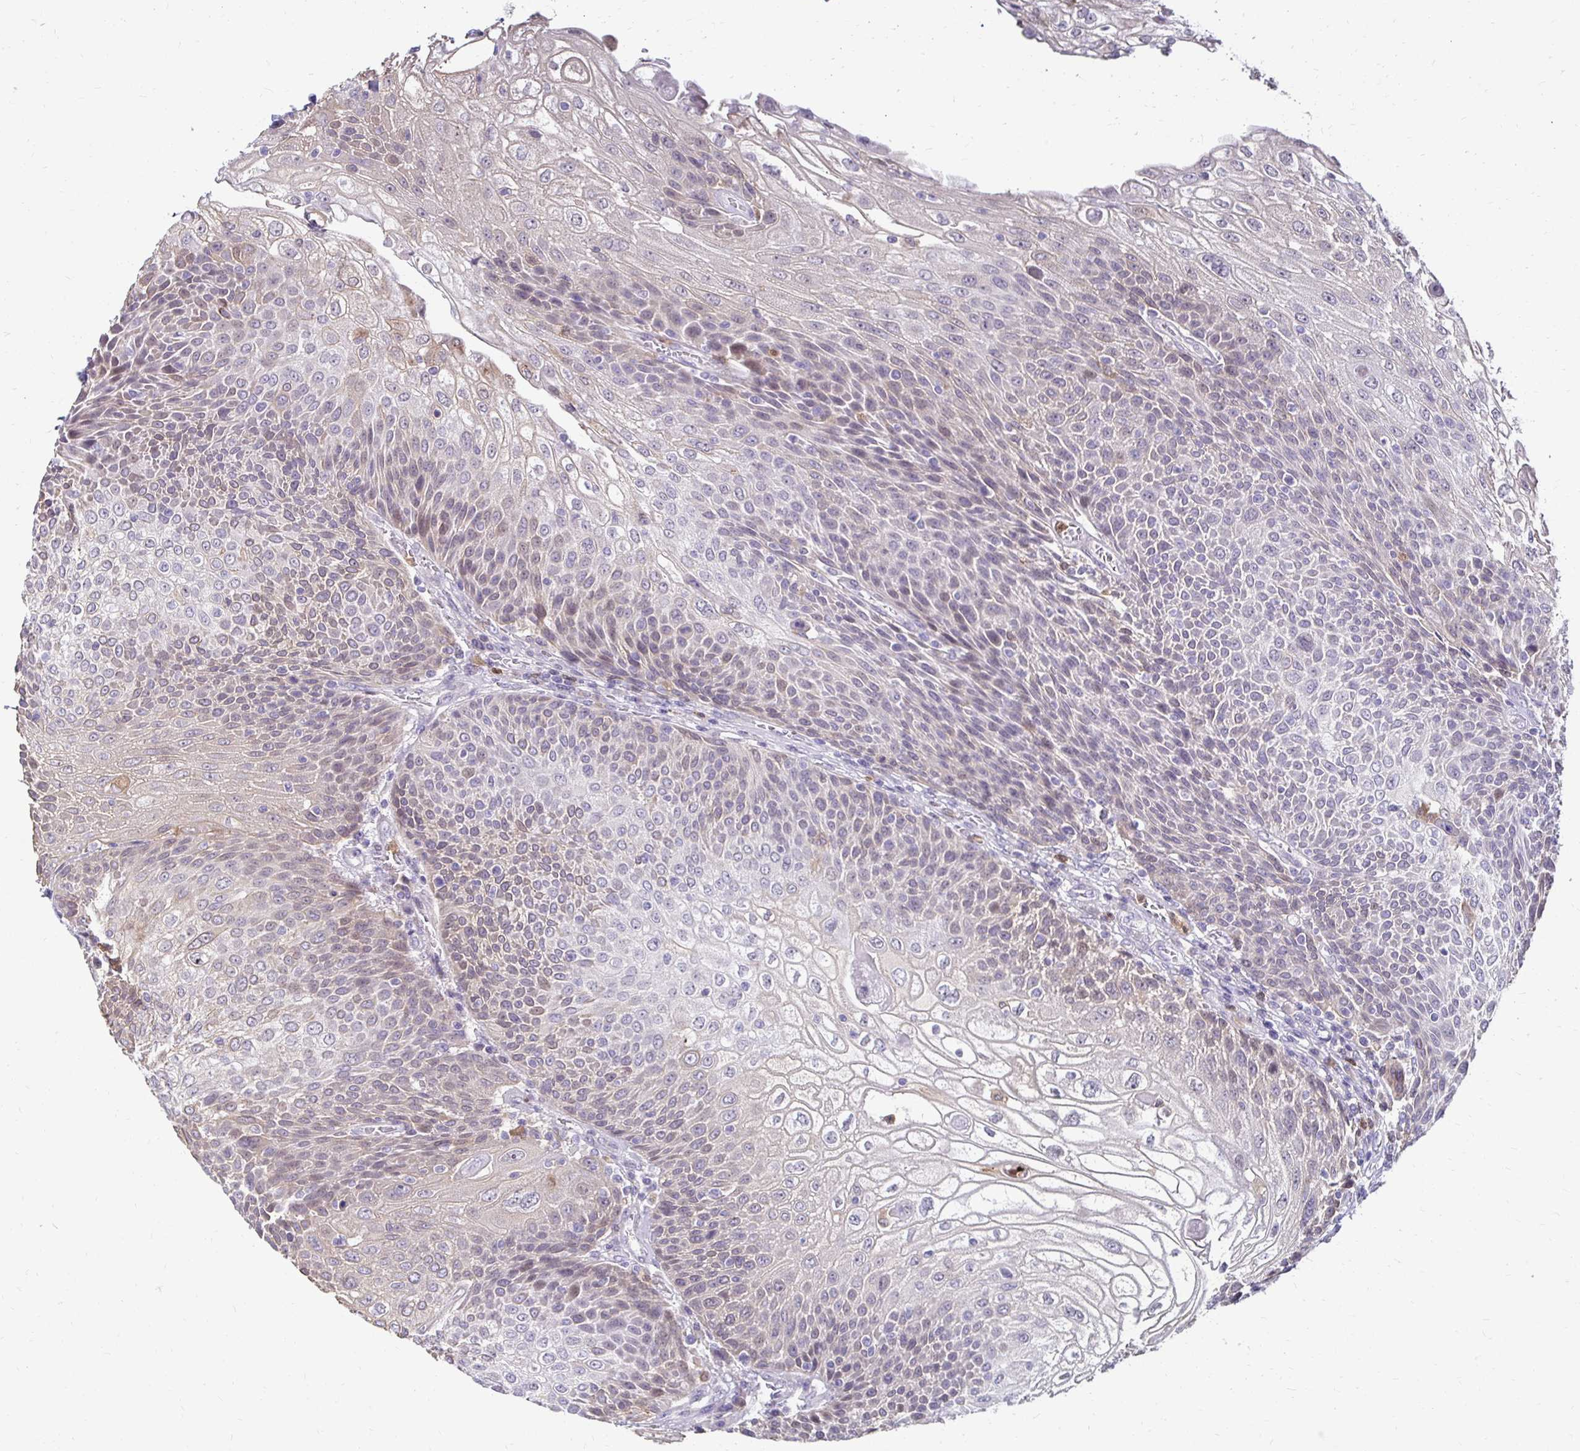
{"staining": {"intensity": "weak", "quantity": "25%-75%", "location": "cytoplasmic/membranous"}, "tissue": "urothelial cancer", "cell_type": "Tumor cells", "image_type": "cancer", "snomed": [{"axis": "morphology", "description": "Urothelial carcinoma, High grade"}, {"axis": "topography", "description": "Urinary bladder"}], "caption": "An immunohistochemistry photomicrograph of neoplastic tissue is shown. Protein staining in brown highlights weak cytoplasmic/membranous positivity in urothelial cancer within tumor cells. (brown staining indicates protein expression, while blue staining denotes nuclei).", "gene": "PADI2", "patient": {"sex": "female", "age": 70}}